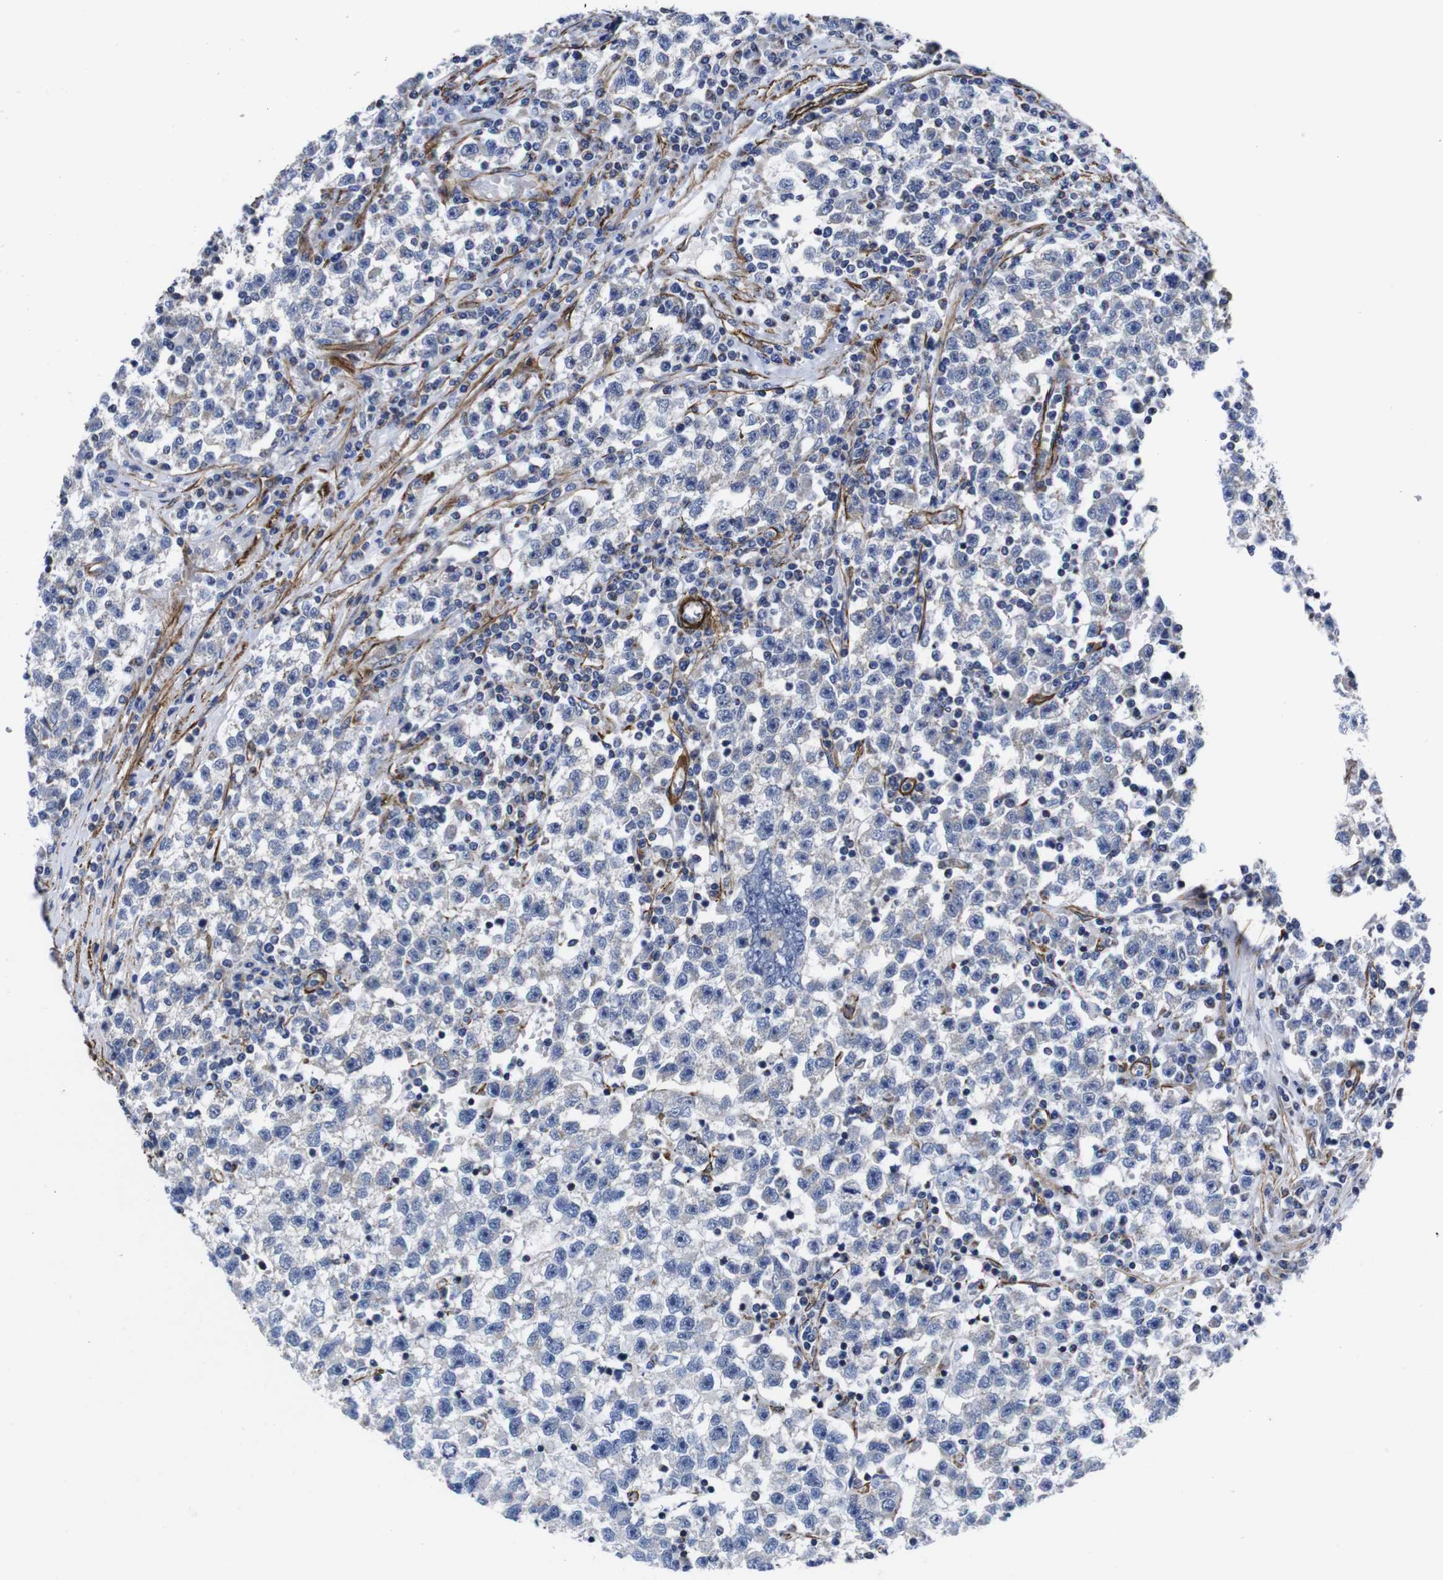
{"staining": {"intensity": "negative", "quantity": "none", "location": "none"}, "tissue": "testis cancer", "cell_type": "Tumor cells", "image_type": "cancer", "snomed": [{"axis": "morphology", "description": "Seminoma, NOS"}, {"axis": "topography", "description": "Testis"}], "caption": "Testis seminoma was stained to show a protein in brown. There is no significant positivity in tumor cells. (DAB (3,3'-diaminobenzidine) immunohistochemistry, high magnification).", "gene": "WNT10A", "patient": {"sex": "male", "age": 22}}